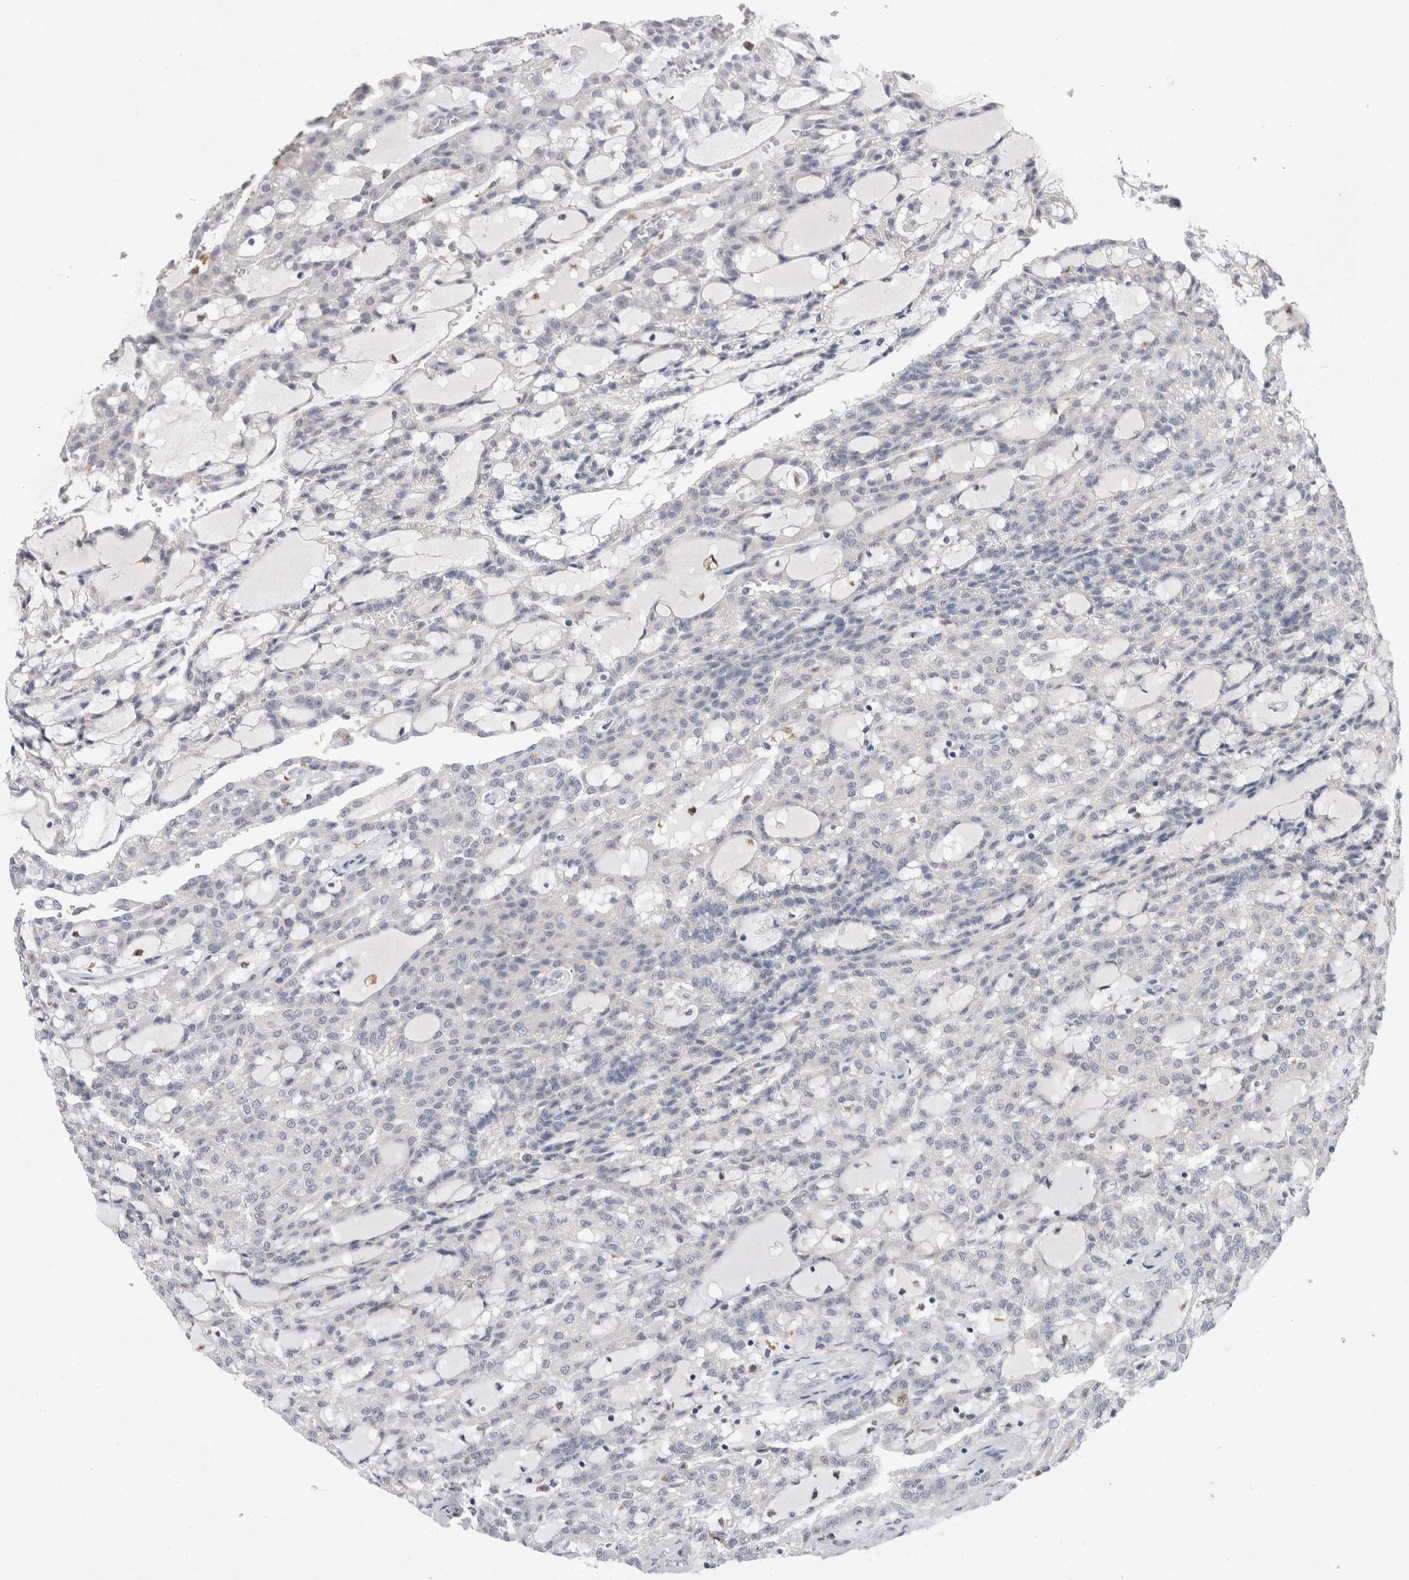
{"staining": {"intensity": "negative", "quantity": "none", "location": "none"}, "tissue": "renal cancer", "cell_type": "Tumor cells", "image_type": "cancer", "snomed": [{"axis": "morphology", "description": "Adenocarcinoma, NOS"}, {"axis": "topography", "description": "Kidney"}], "caption": "An immunohistochemistry (IHC) histopathology image of renal cancer (adenocarcinoma) is shown. There is no staining in tumor cells of renal cancer (adenocarcinoma).", "gene": "VSIG4", "patient": {"sex": "male", "age": 63}}